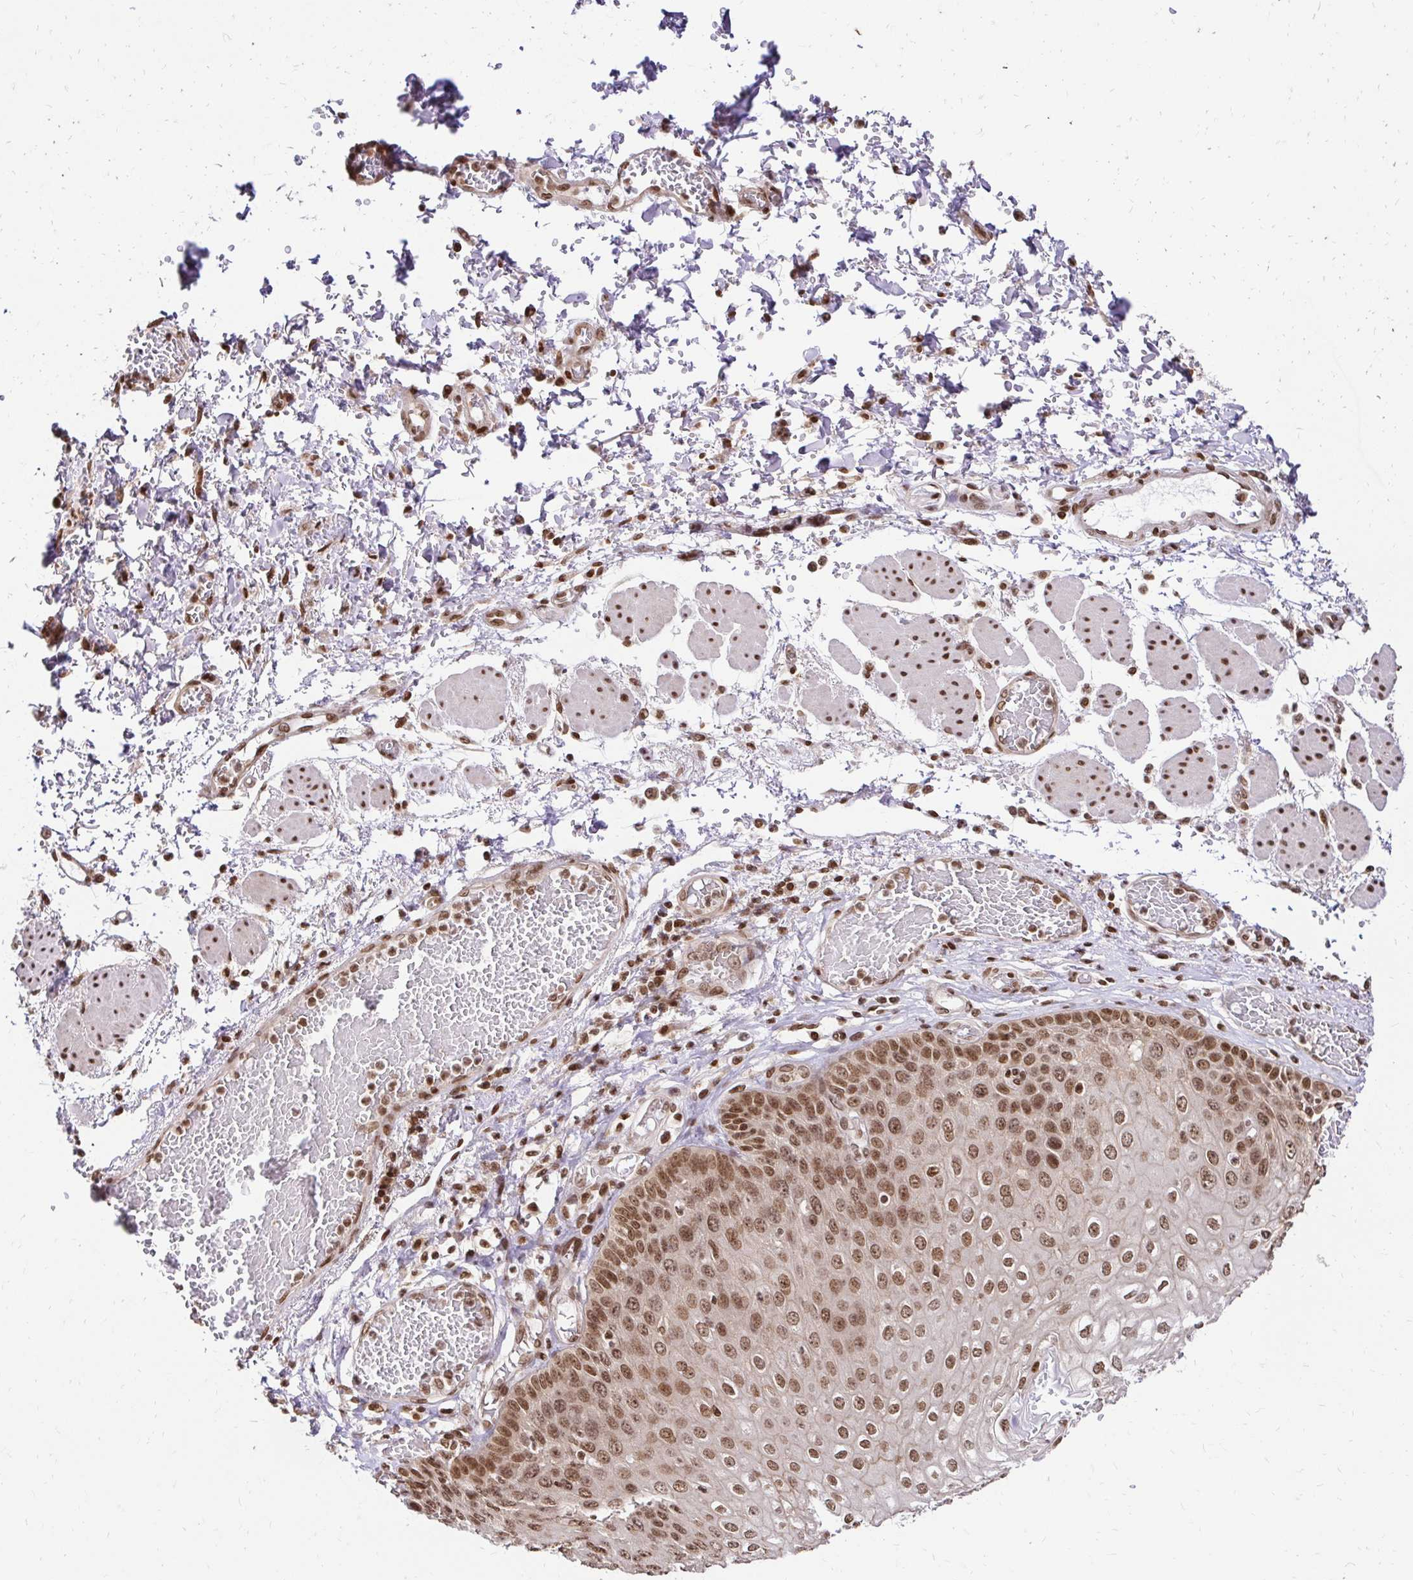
{"staining": {"intensity": "moderate", "quantity": ">75%", "location": "nuclear"}, "tissue": "esophagus", "cell_type": "Squamous epithelial cells", "image_type": "normal", "snomed": [{"axis": "morphology", "description": "Normal tissue, NOS"}, {"axis": "morphology", "description": "Adenocarcinoma, NOS"}, {"axis": "topography", "description": "Esophagus"}], "caption": "A high-resolution histopathology image shows IHC staining of normal esophagus, which exhibits moderate nuclear staining in about >75% of squamous epithelial cells.", "gene": "GLYR1", "patient": {"sex": "male", "age": 81}}